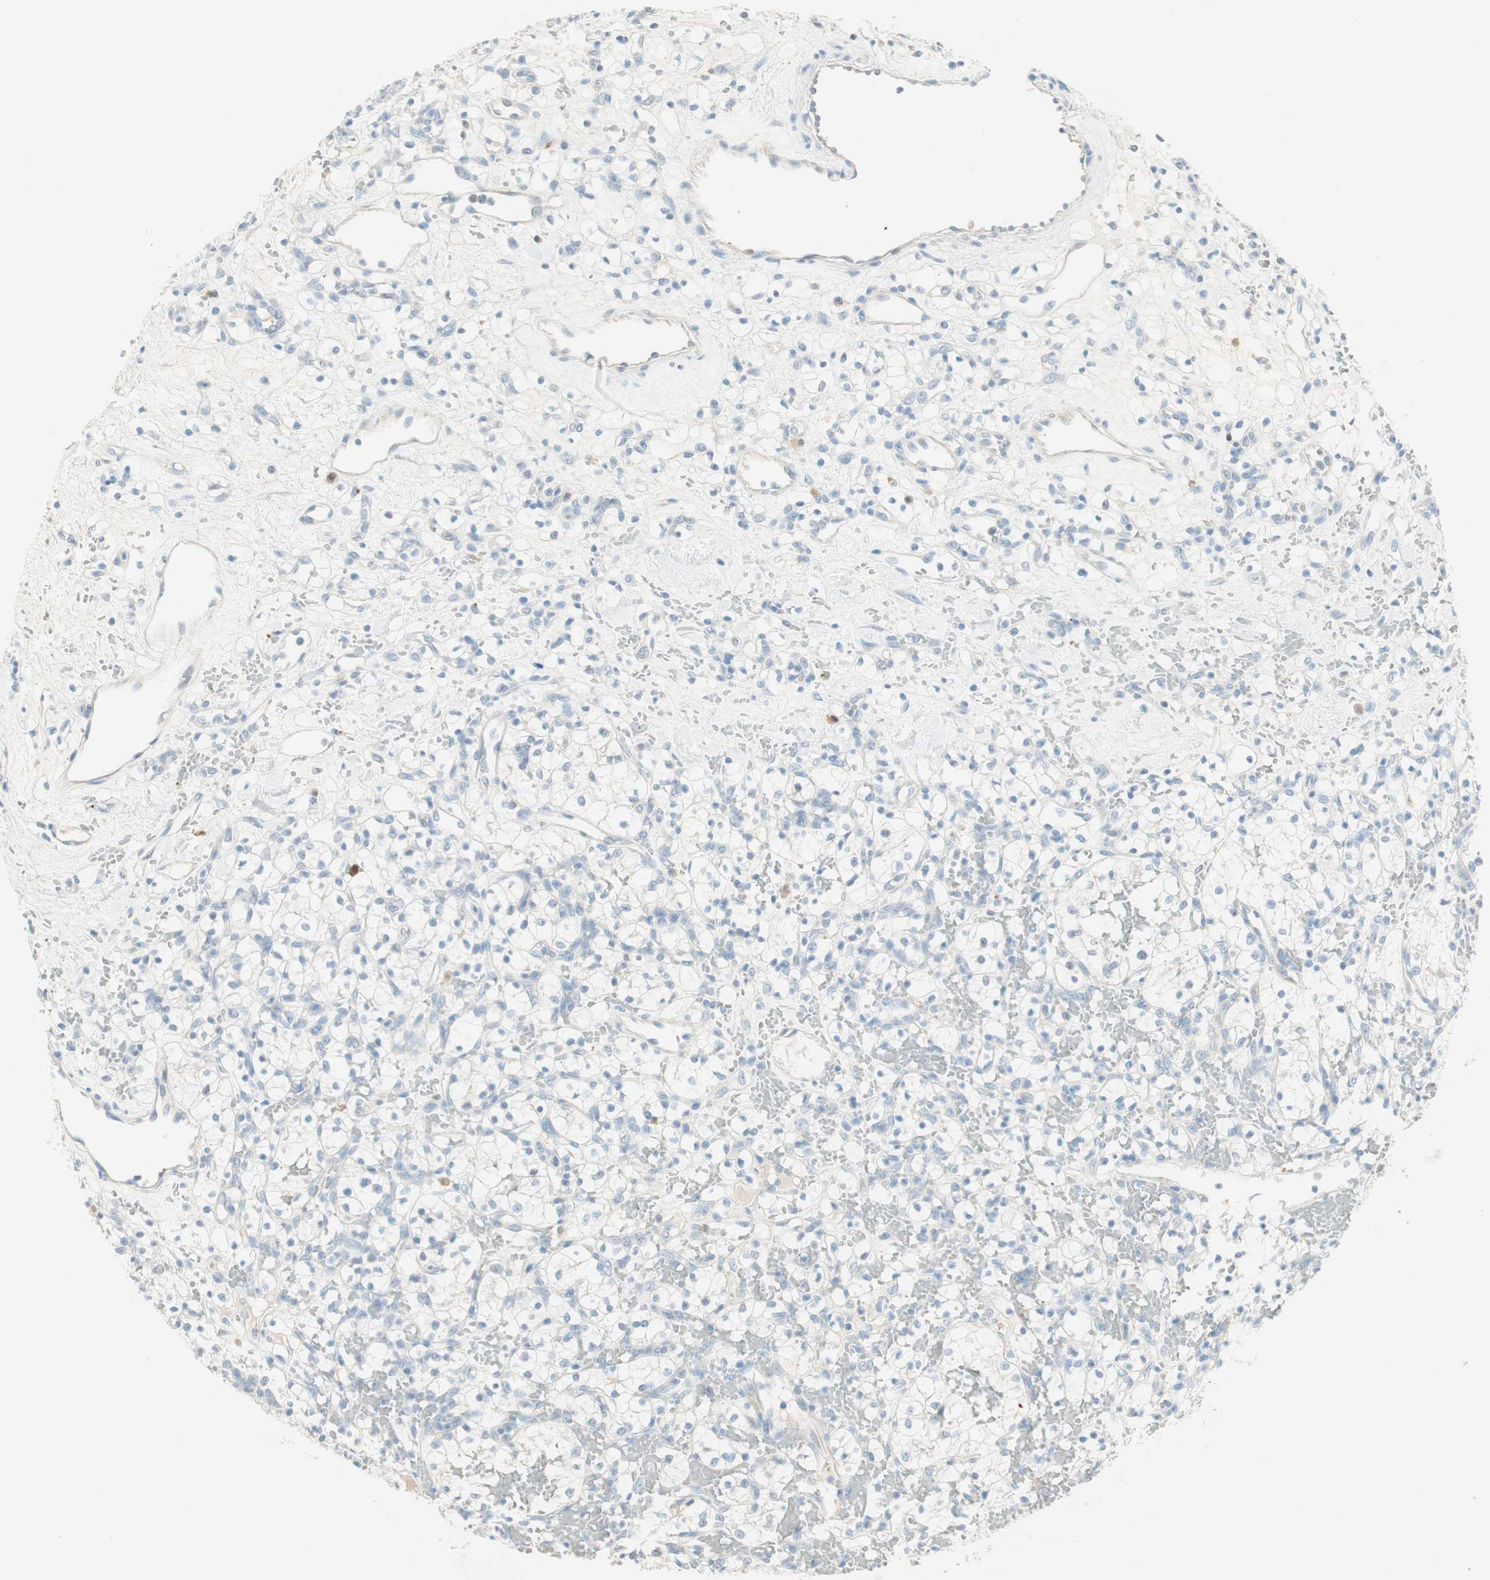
{"staining": {"intensity": "negative", "quantity": "none", "location": "none"}, "tissue": "renal cancer", "cell_type": "Tumor cells", "image_type": "cancer", "snomed": [{"axis": "morphology", "description": "Adenocarcinoma, NOS"}, {"axis": "topography", "description": "Kidney"}], "caption": "Immunohistochemical staining of adenocarcinoma (renal) exhibits no significant expression in tumor cells.", "gene": "HPGD", "patient": {"sex": "female", "age": 60}}